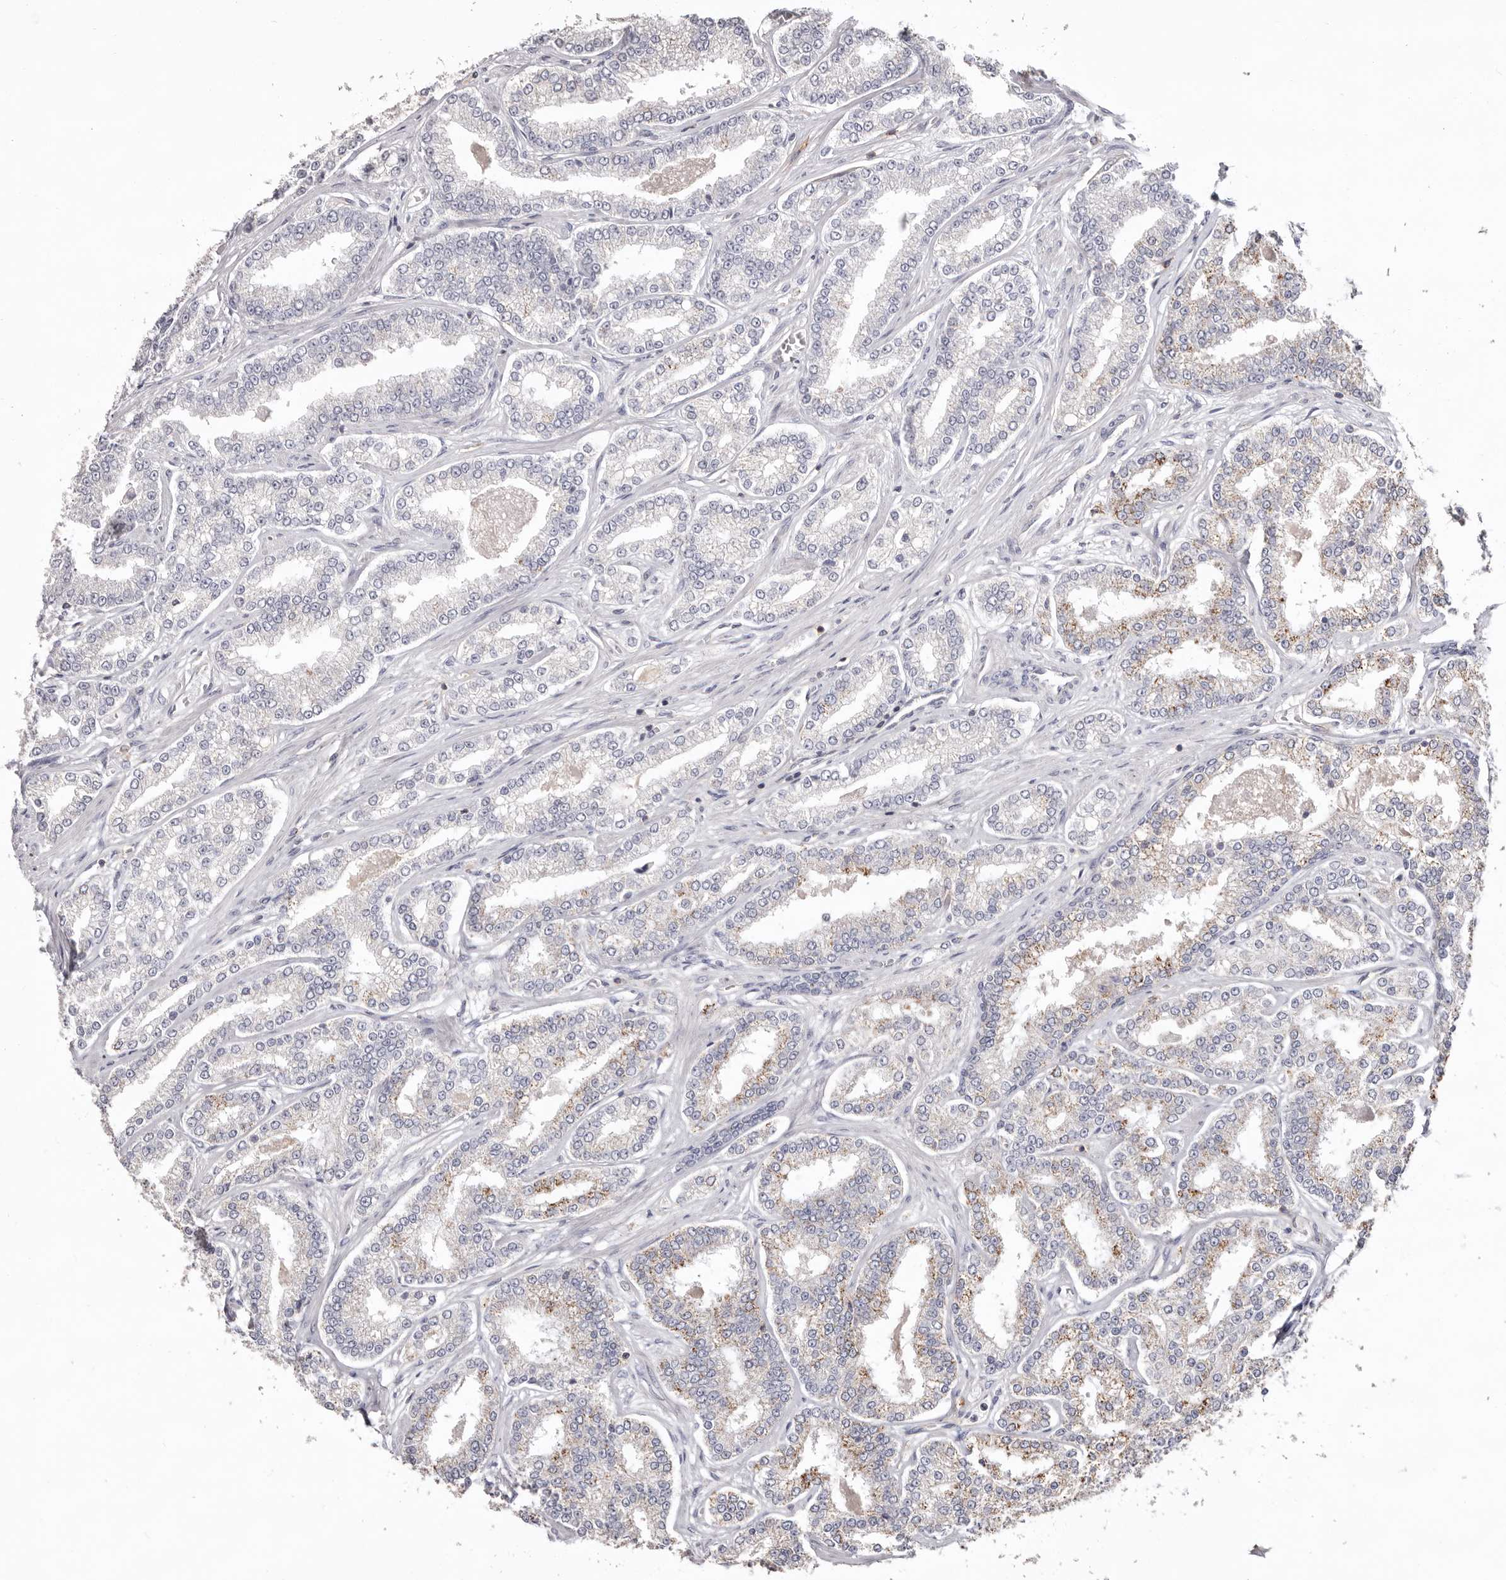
{"staining": {"intensity": "moderate", "quantity": "<25%", "location": "cytoplasmic/membranous"}, "tissue": "prostate cancer", "cell_type": "Tumor cells", "image_type": "cancer", "snomed": [{"axis": "morphology", "description": "Normal tissue, NOS"}, {"axis": "morphology", "description": "Adenocarcinoma, High grade"}, {"axis": "topography", "description": "Prostate"}], "caption": "Immunohistochemistry photomicrograph of neoplastic tissue: prostate cancer (high-grade adenocarcinoma) stained using immunohistochemistry (IHC) reveals low levels of moderate protein expression localized specifically in the cytoplasmic/membranous of tumor cells, appearing as a cytoplasmic/membranous brown color.", "gene": "MMACHC", "patient": {"sex": "male", "age": 83}}